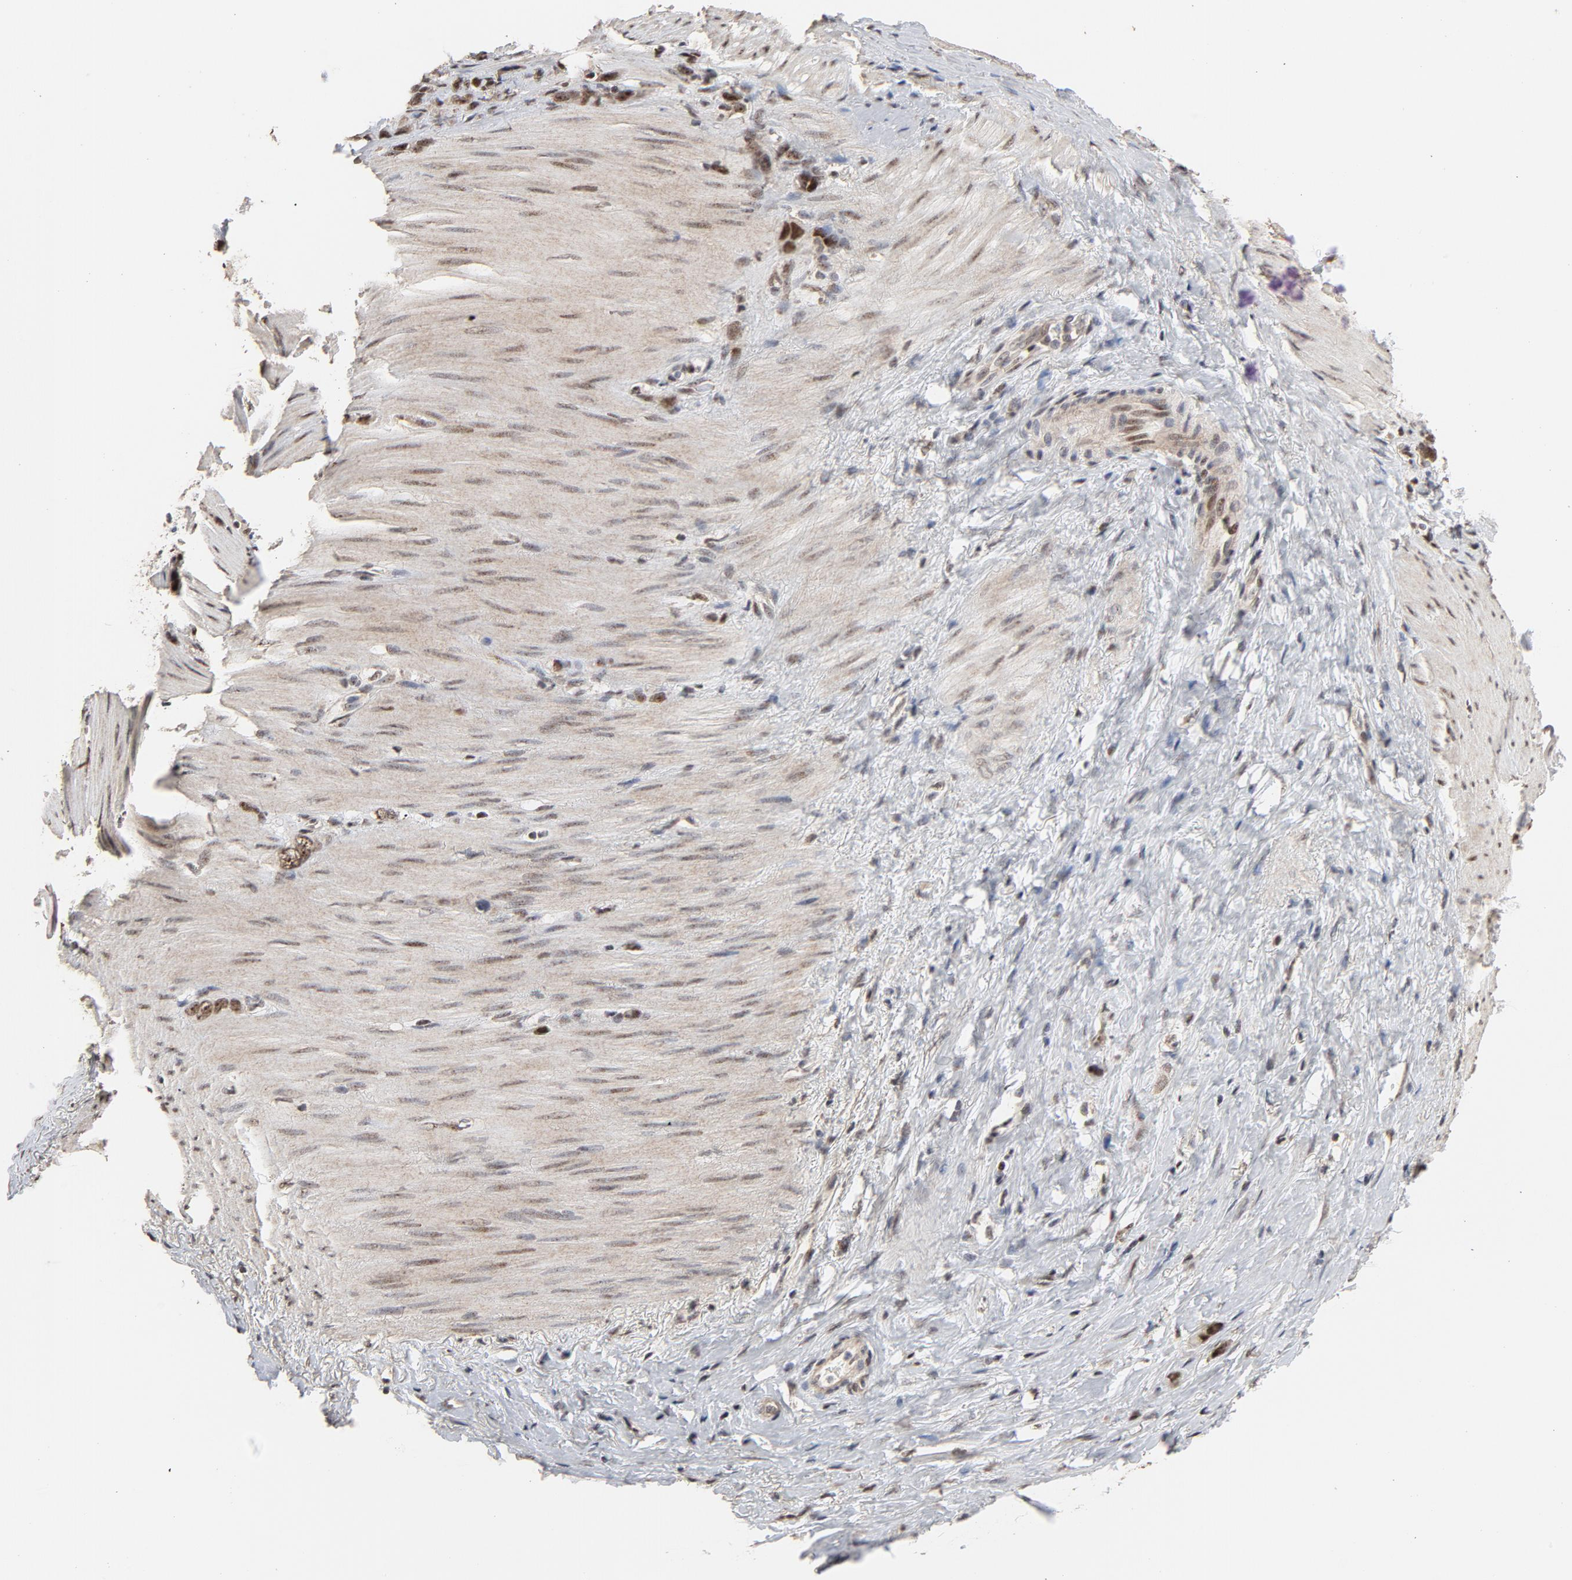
{"staining": {"intensity": "moderate", "quantity": "25%-75%", "location": "nuclear"}, "tissue": "stomach cancer", "cell_type": "Tumor cells", "image_type": "cancer", "snomed": [{"axis": "morphology", "description": "Normal tissue, NOS"}, {"axis": "morphology", "description": "Adenocarcinoma, NOS"}, {"axis": "morphology", "description": "Adenocarcinoma, High grade"}, {"axis": "topography", "description": "Stomach, upper"}, {"axis": "topography", "description": "Stomach"}], "caption": "A medium amount of moderate nuclear expression is seen in about 25%-75% of tumor cells in stomach adenocarcinoma (high-grade) tissue.", "gene": "TP53RK", "patient": {"sex": "female", "age": 65}}